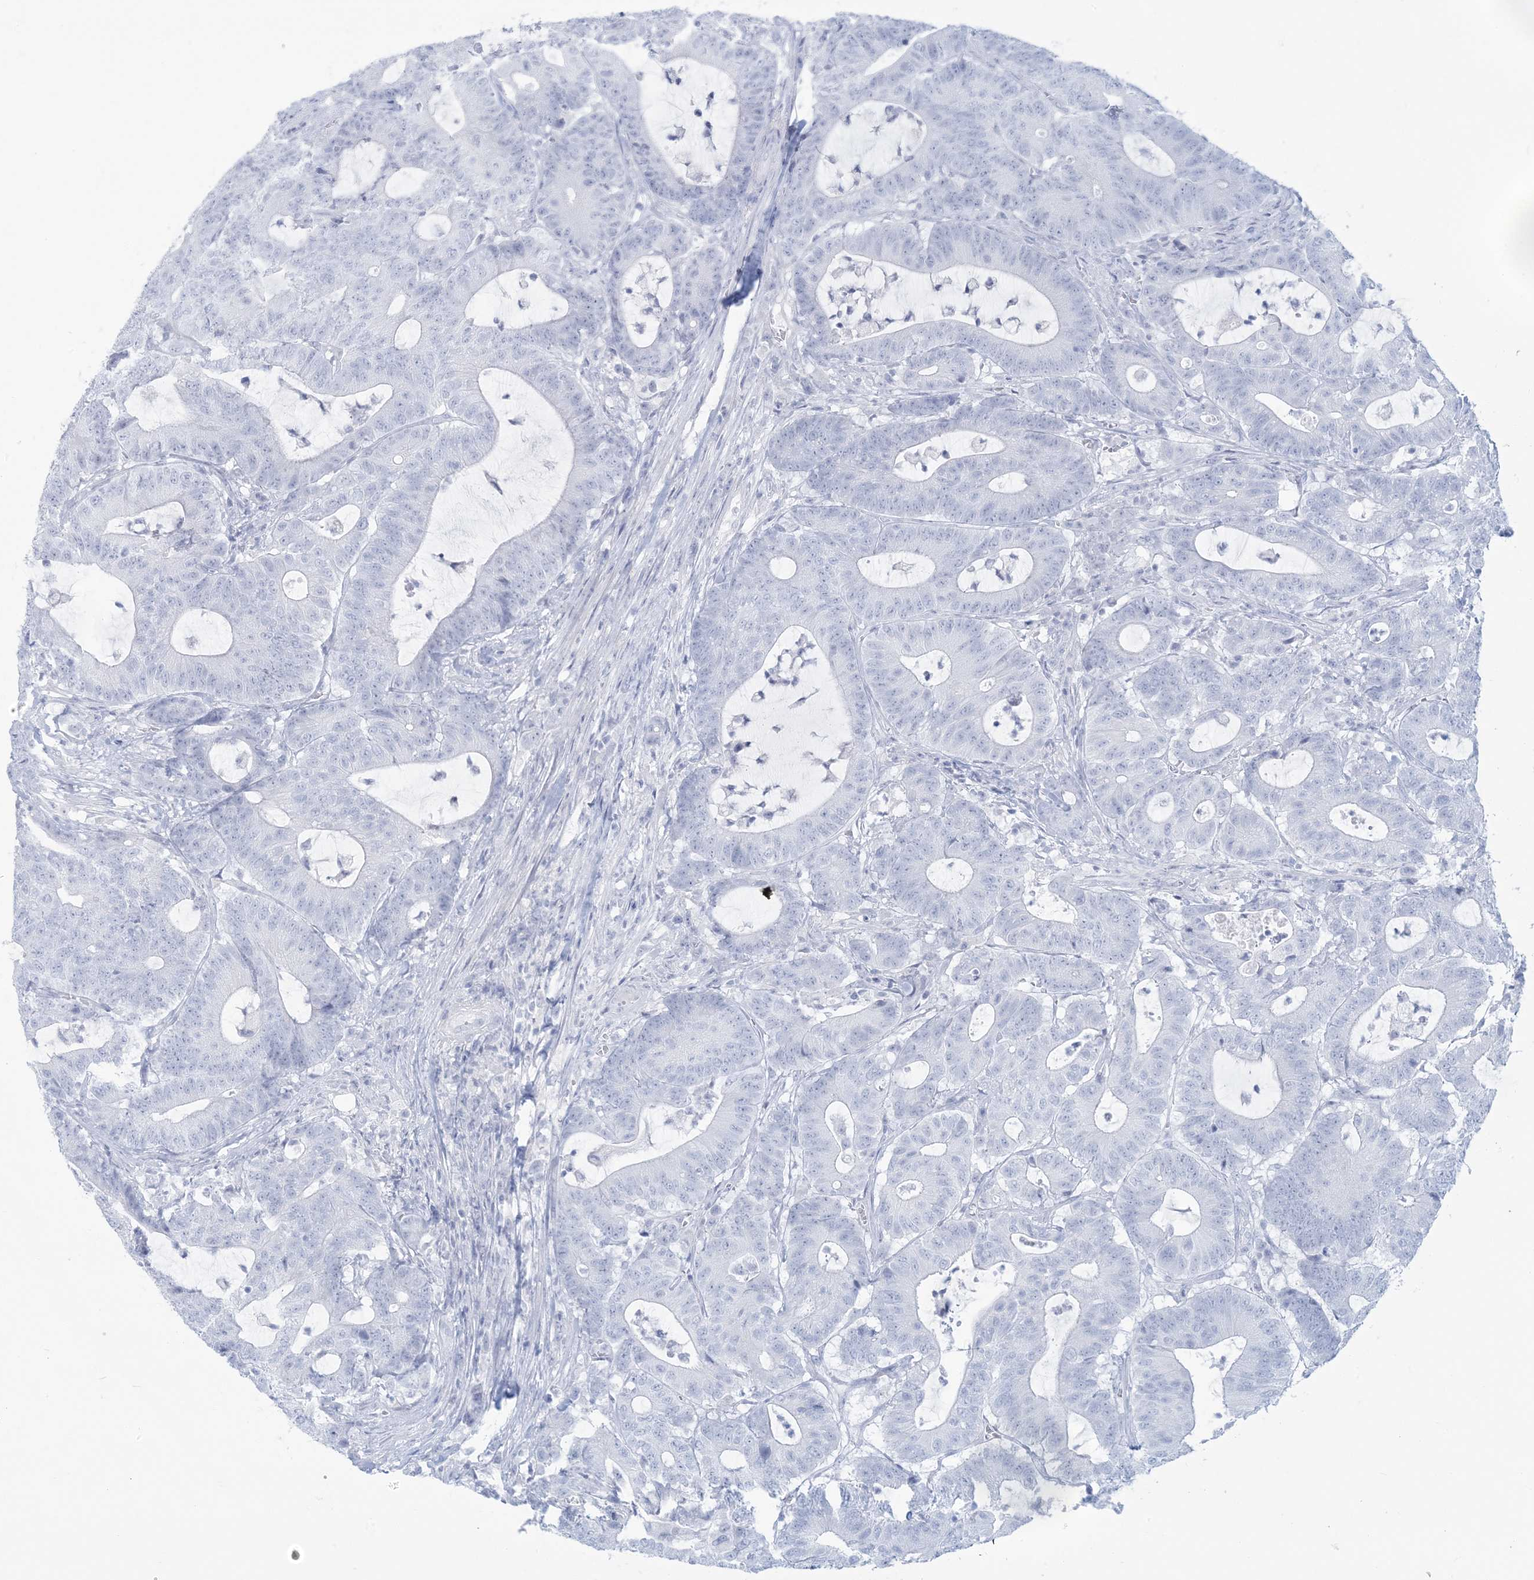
{"staining": {"intensity": "negative", "quantity": "none", "location": "none"}, "tissue": "colorectal cancer", "cell_type": "Tumor cells", "image_type": "cancer", "snomed": [{"axis": "morphology", "description": "Adenocarcinoma, NOS"}, {"axis": "topography", "description": "Colon"}], "caption": "Colorectal cancer (adenocarcinoma) was stained to show a protein in brown. There is no significant positivity in tumor cells.", "gene": "AGXT", "patient": {"sex": "female", "age": 84}}